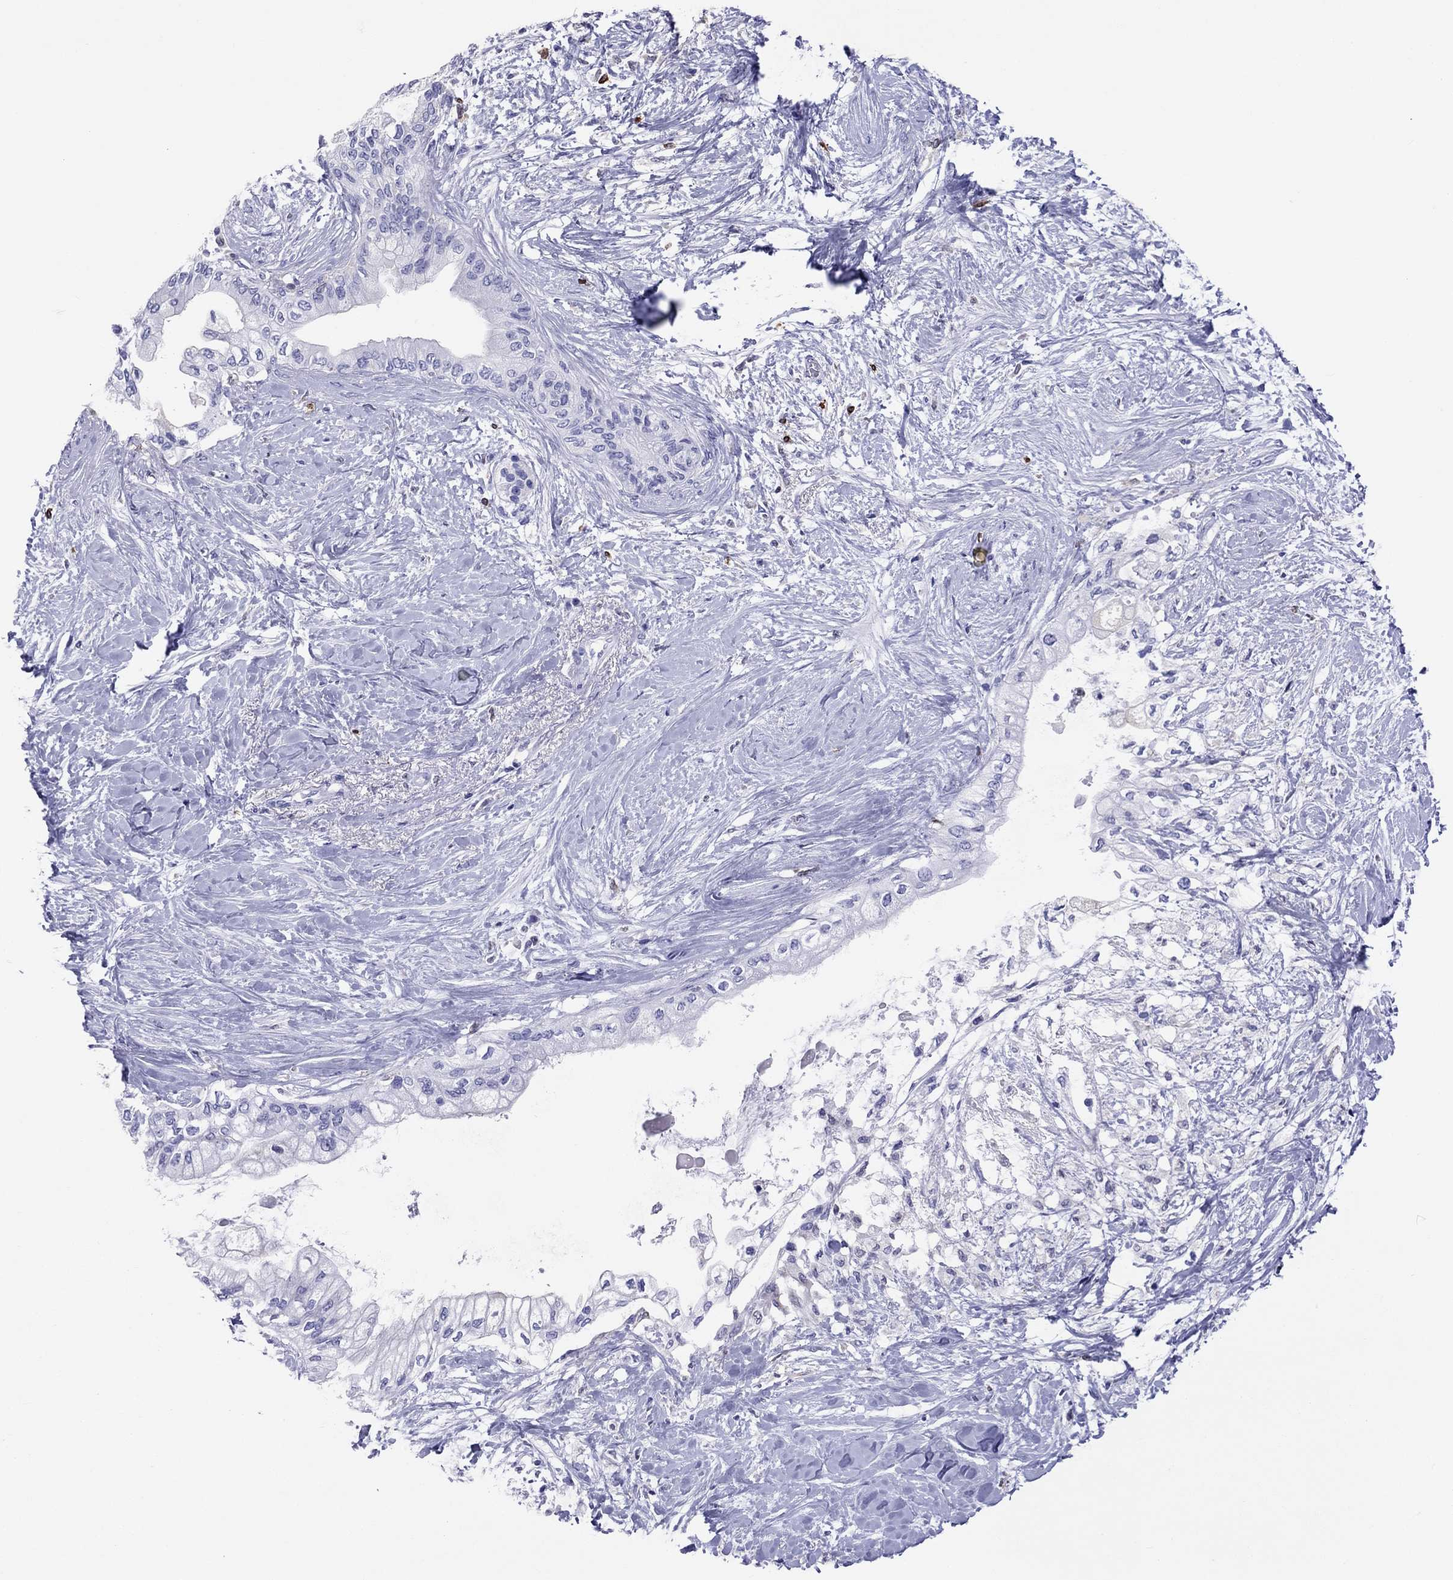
{"staining": {"intensity": "negative", "quantity": "none", "location": "none"}, "tissue": "pancreatic cancer", "cell_type": "Tumor cells", "image_type": "cancer", "snomed": [{"axis": "morphology", "description": "Normal tissue, NOS"}, {"axis": "morphology", "description": "Adenocarcinoma, NOS"}, {"axis": "topography", "description": "Pancreas"}, {"axis": "topography", "description": "Duodenum"}], "caption": "Human pancreatic cancer stained for a protein using immunohistochemistry (IHC) shows no staining in tumor cells.", "gene": "ADORA2A", "patient": {"sex": "female", "age": 60}}